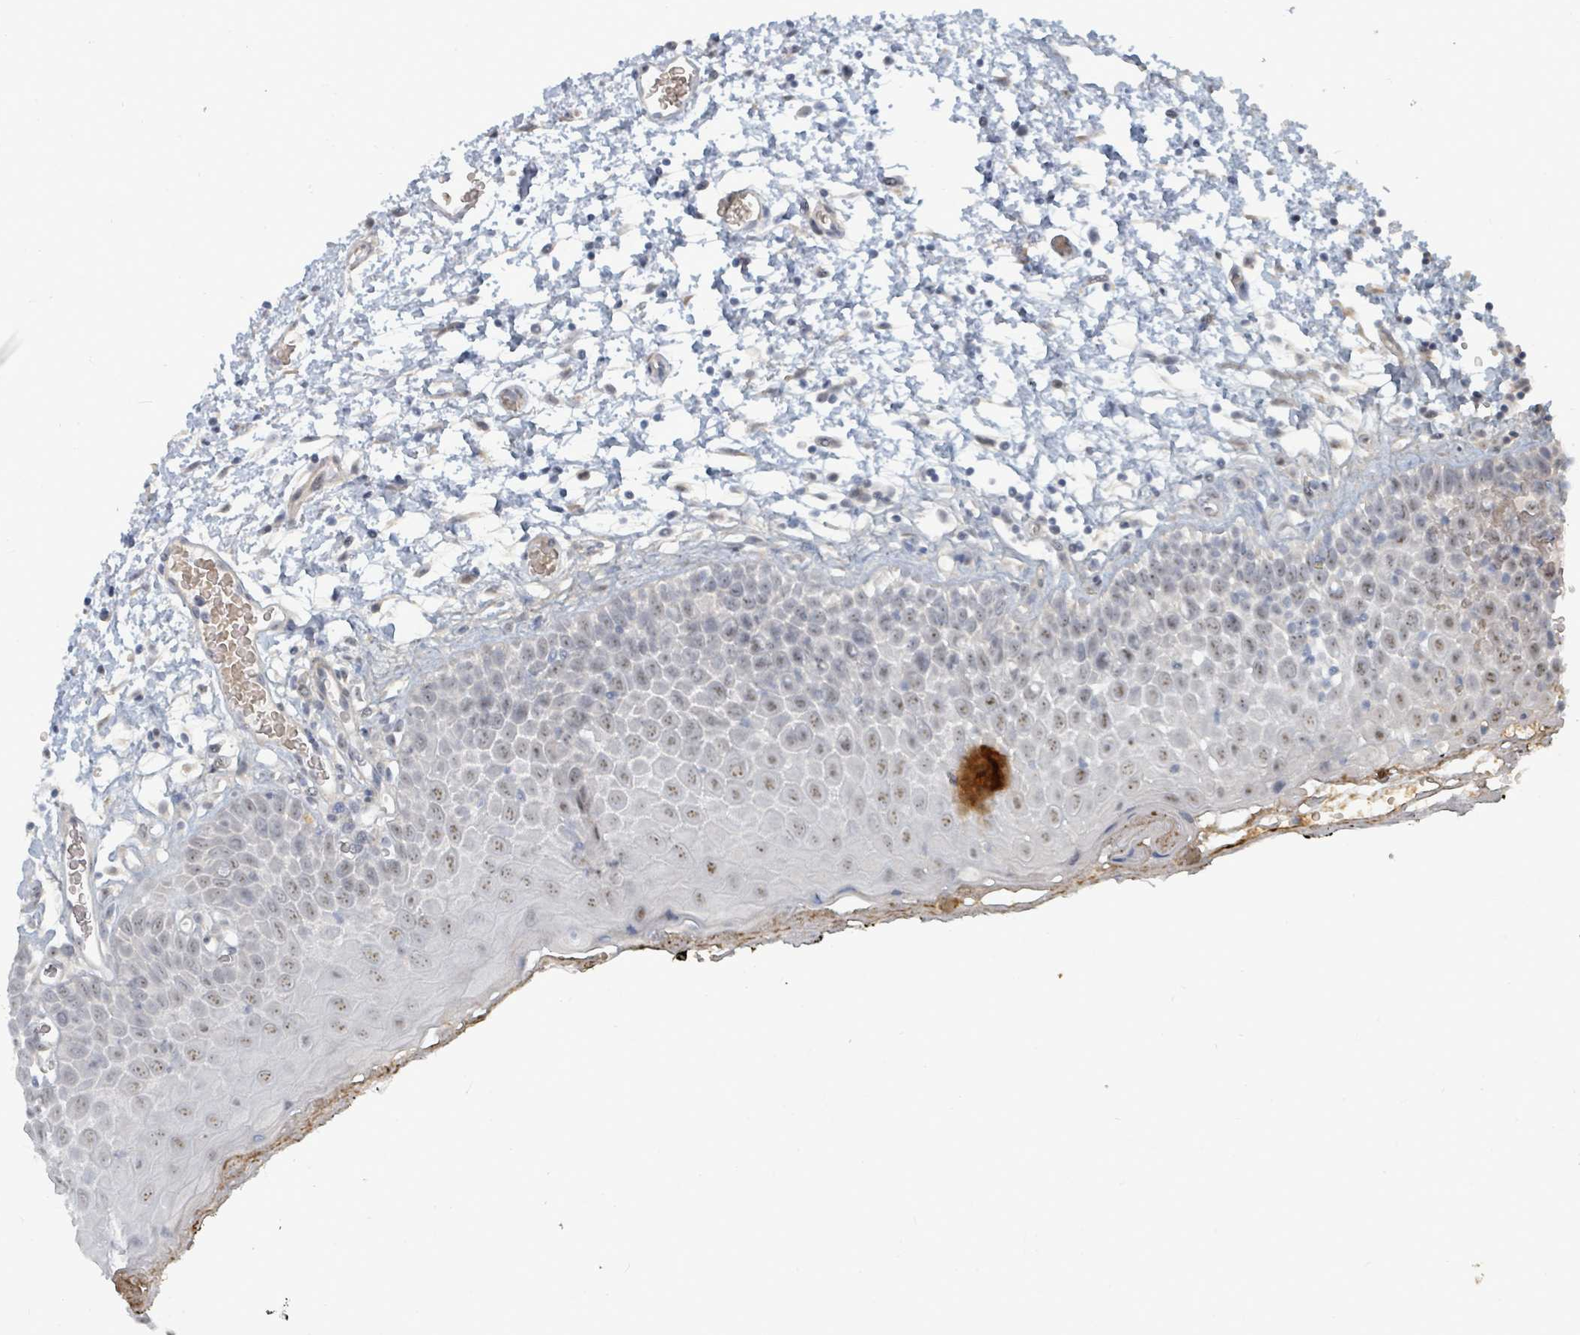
{"staining": {"intensity": "weak", "quantity": "25%-75%", "location": "nuclear"}, "tissue": "oral mucosa", "cell_type": "Squamous epithelial cells", "image_type": "normal", "snomed": [{"axis": "morphology", "description": "Normal tissue, NOS"}, {"axis": "morphology", "description": "Squamous cell carcinoma, NOS"}, {"axis": "topography", "description": "Oral tissue"}, {"axis": "topography", "description": "Tounge, NOS"}, {"axis": "topography", "description": "Head-Neck"}], "caption": "IHC staining of unremarkable oral mucosa, which exhibits low levels of weak nuclear staining in approximately 25%-75% of squamous epithelial cells indicating weak nuclear protein staining. The staining was performed using DAB (3,3'-diaminobenzidine) (brown) for protein detection and nuclei were counterstained in hematoxylin (blue).", "gene": "TRDMT1", "patient": {"sex": "male", "age": 76}}